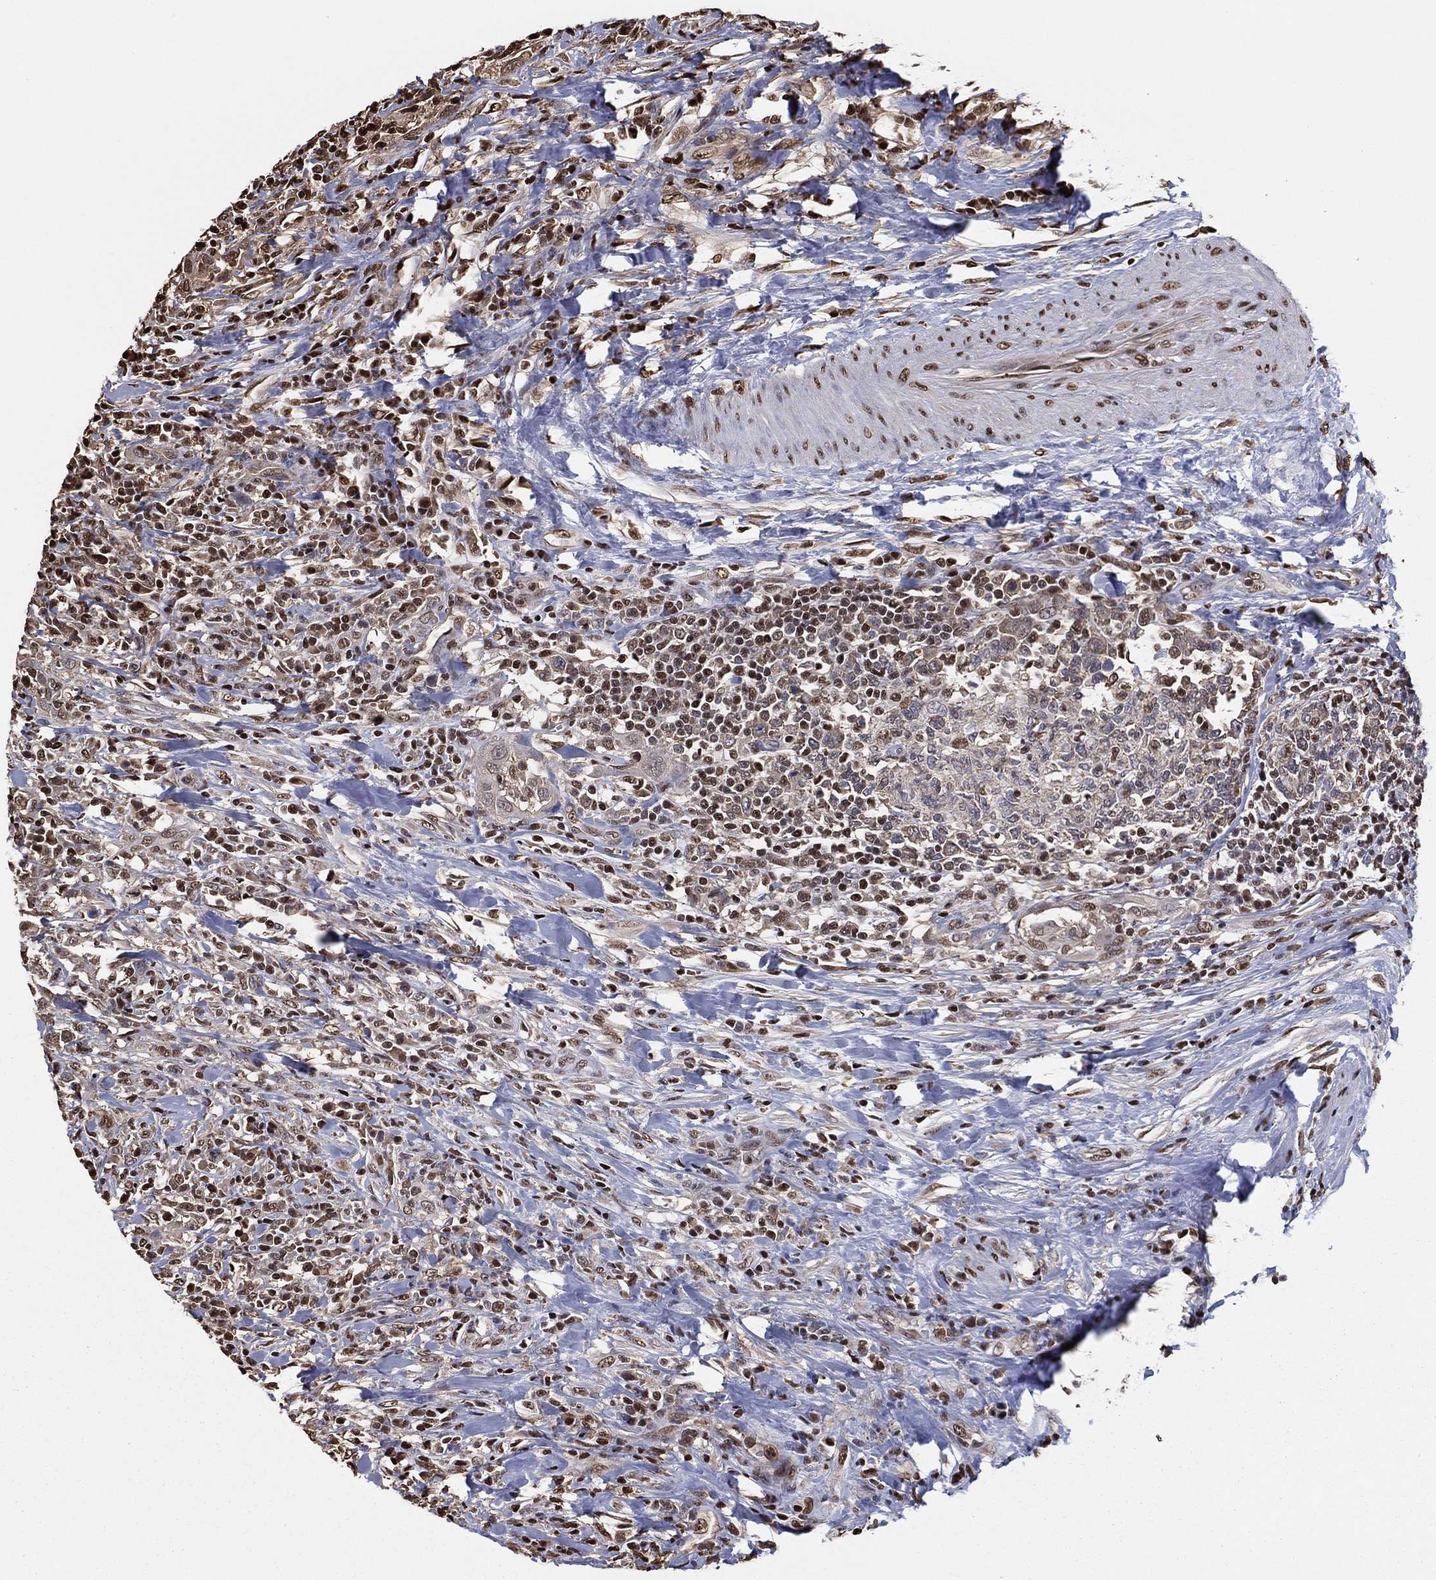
{"staining": {"intensity": "weak", "quantity": "25%-75%", "location": "cytoplasmic/membranous"}, "tissue": "urothelial cancer", "cell_type": "Tumor cells", "image_type": "cancer", "snomed": [{"axis": "morphology", "description": "Urothelial carcinoma, NOS"}, {"axis": "morphology", "description": "Urothelial carcinoma, High grade"}, {"axis": "topography", "description": "Urinary bladder"}], "caption": "Weak cytoplasmic/membranous staining for a protein is present in about 25%-75% of tumor cells of transitional cell carcinoma using immunohistochemistry.", "gene": "GAPDH", "patient": {"sex": "female", "age": 64}}